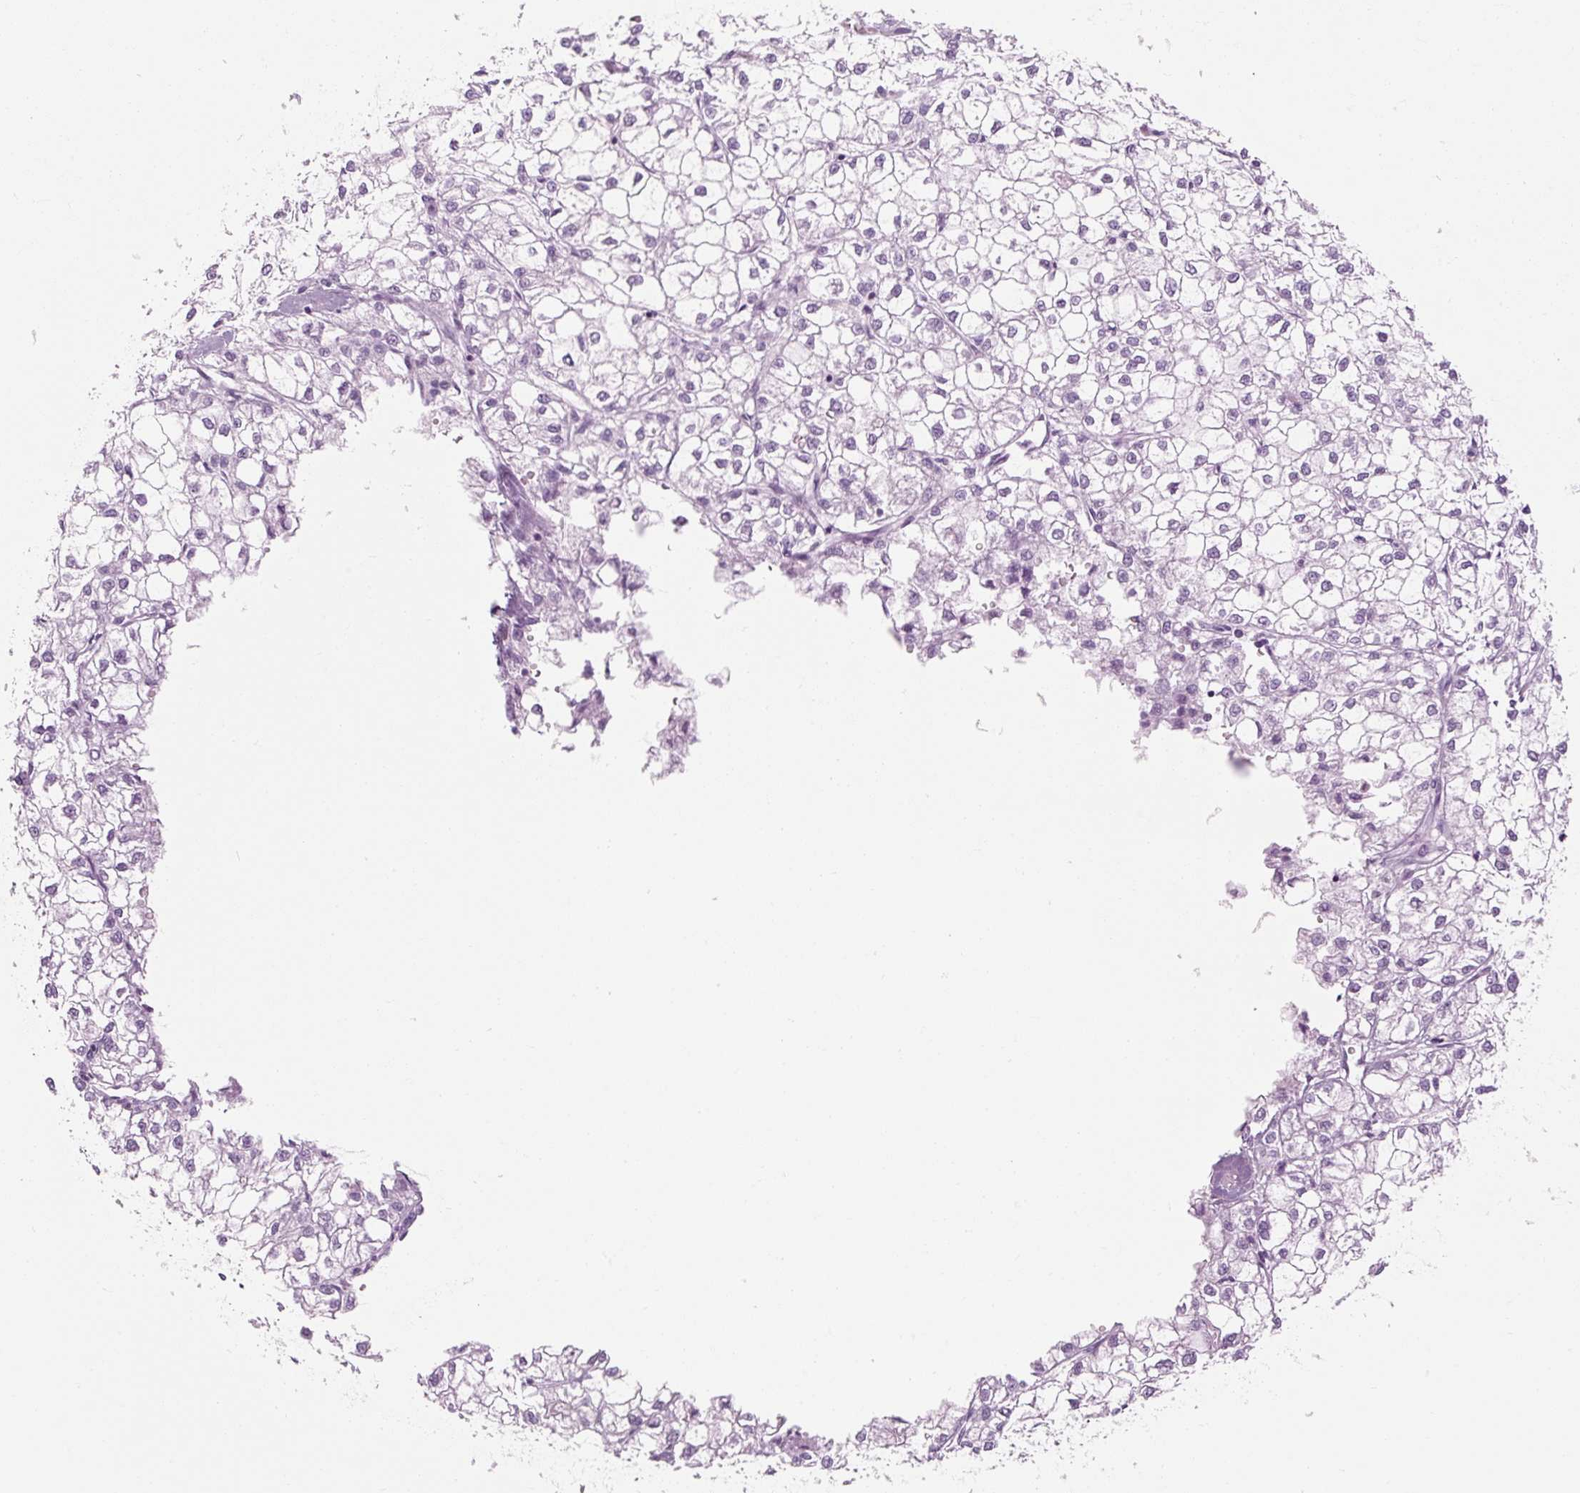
{"staining": {"intensity": "negative", "quantity": "none", "location": "none"}, "tissue": "liver cancer", "cell_type": "Tumor cells", "image_type": "cancer", "snomed": [{"axis": "morphology", "description": "Carcinoma, Hepatocellular, NOS"}, {"axis": "topography", "description": "Liver"}], "caption": "IHC of human liver hepatocellular carcinoma demonstrates no staining in tumor cells. (Stains: DAB (3,3'-diaminobenzidine) immunohistochemistry (IHC) with hematoxylin counter stain, Microscopy: brightfield microscopy at high magnification).", "gene": "TIGD2", "patient": {"sex": "female", "age": 43}}